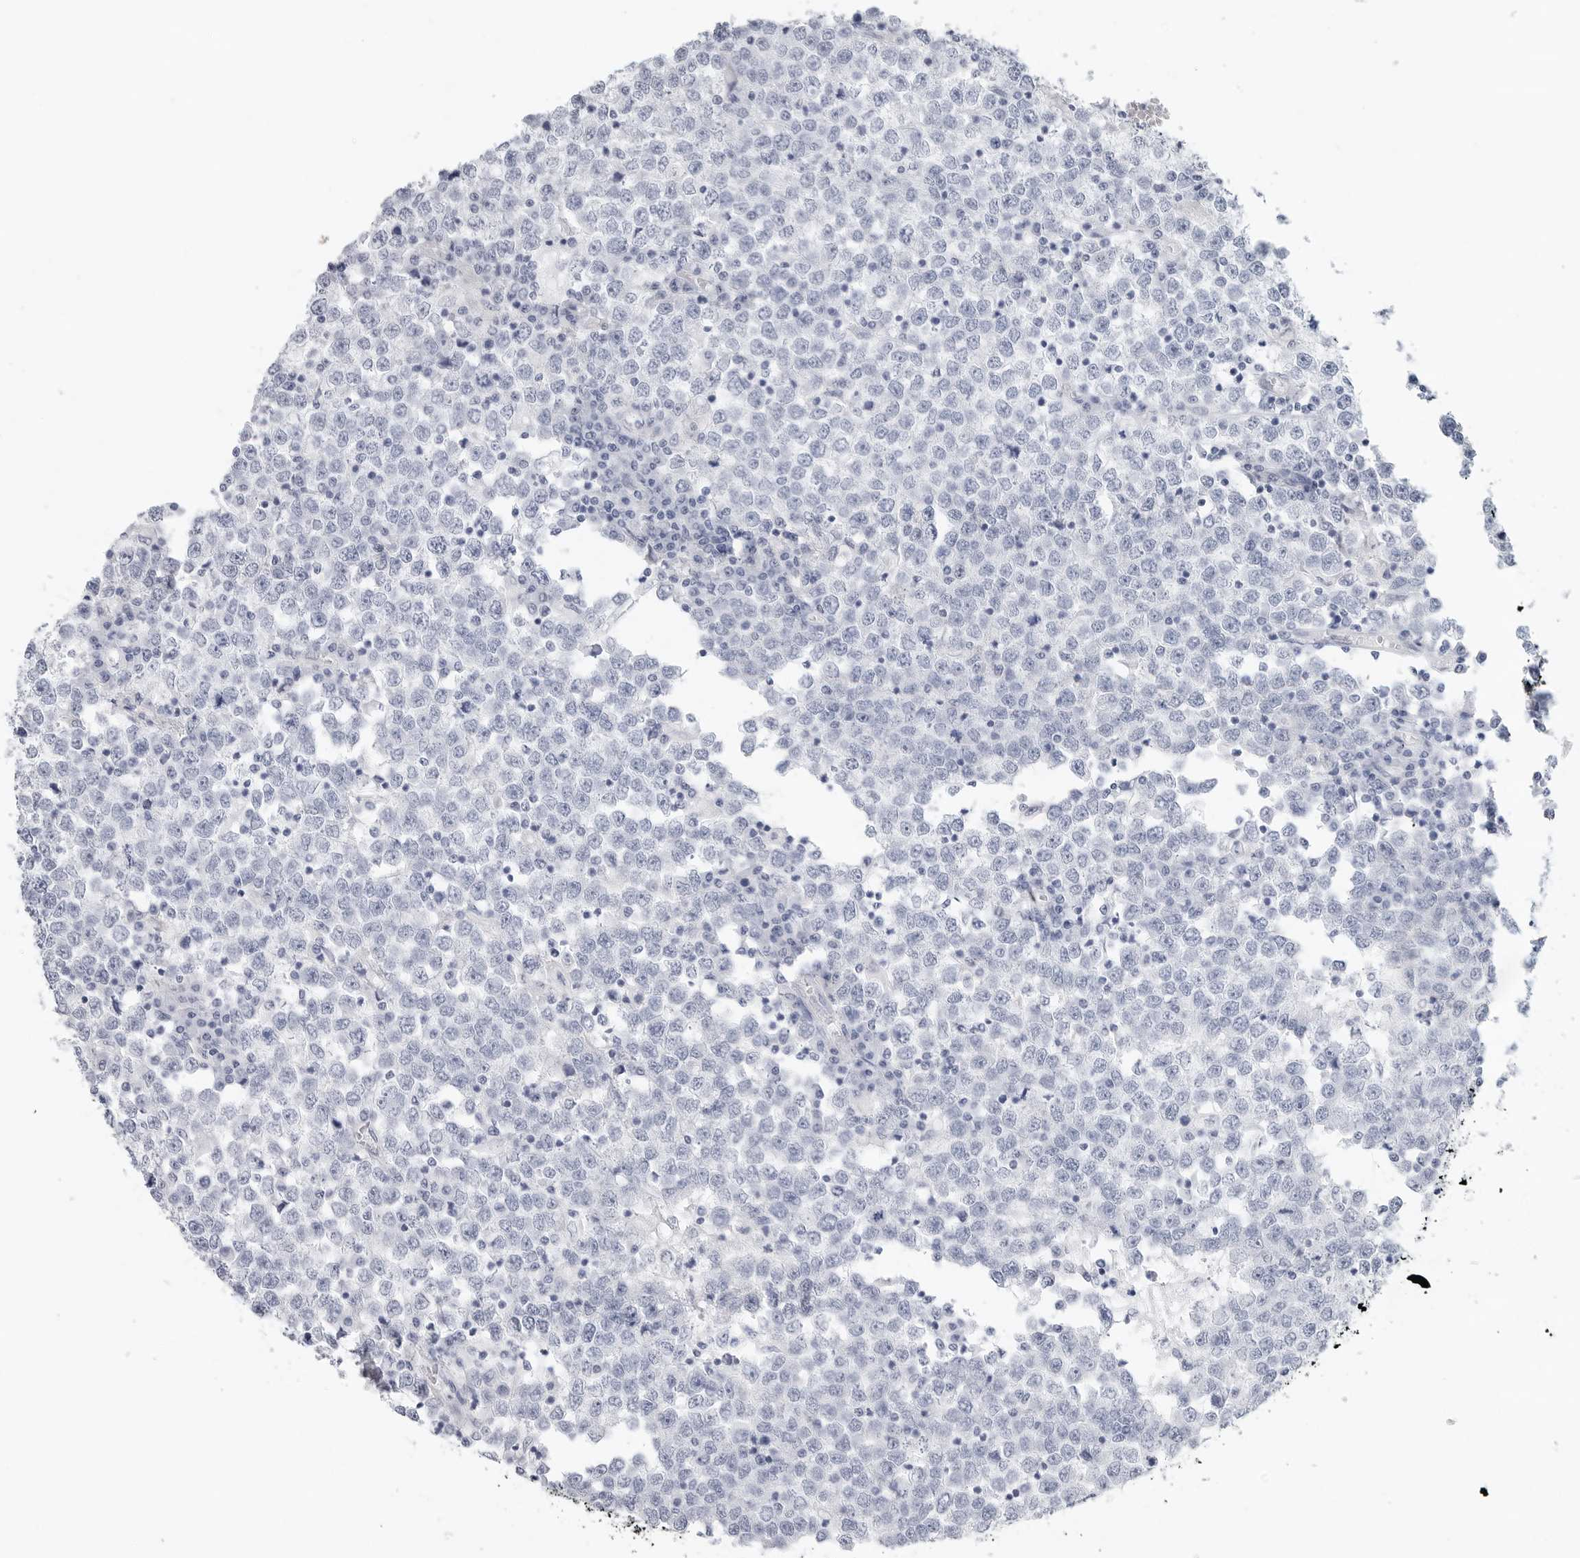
{"staining": {"intensity": "negative", "quantity": "none", "location": "none"}, "tissue": "testis cancer", "cell_type": "Tumor cells", "image_type": "cancer", "snomed": [{"axis": "morphology", "description": "Seminoma, NOS"}, {"axis": "topography", "description": "Testis"}], "caption": "IHC of seminoma (testis) reveals no positivity in tumor cells. The staining is performed using DAB (3,3'-diaminobenzidine) brown chromogen with nuclei counter-stained in using hematoxylin.", "gene": "SLC19A1", "patient": {"sex": "male", "age": 65}}